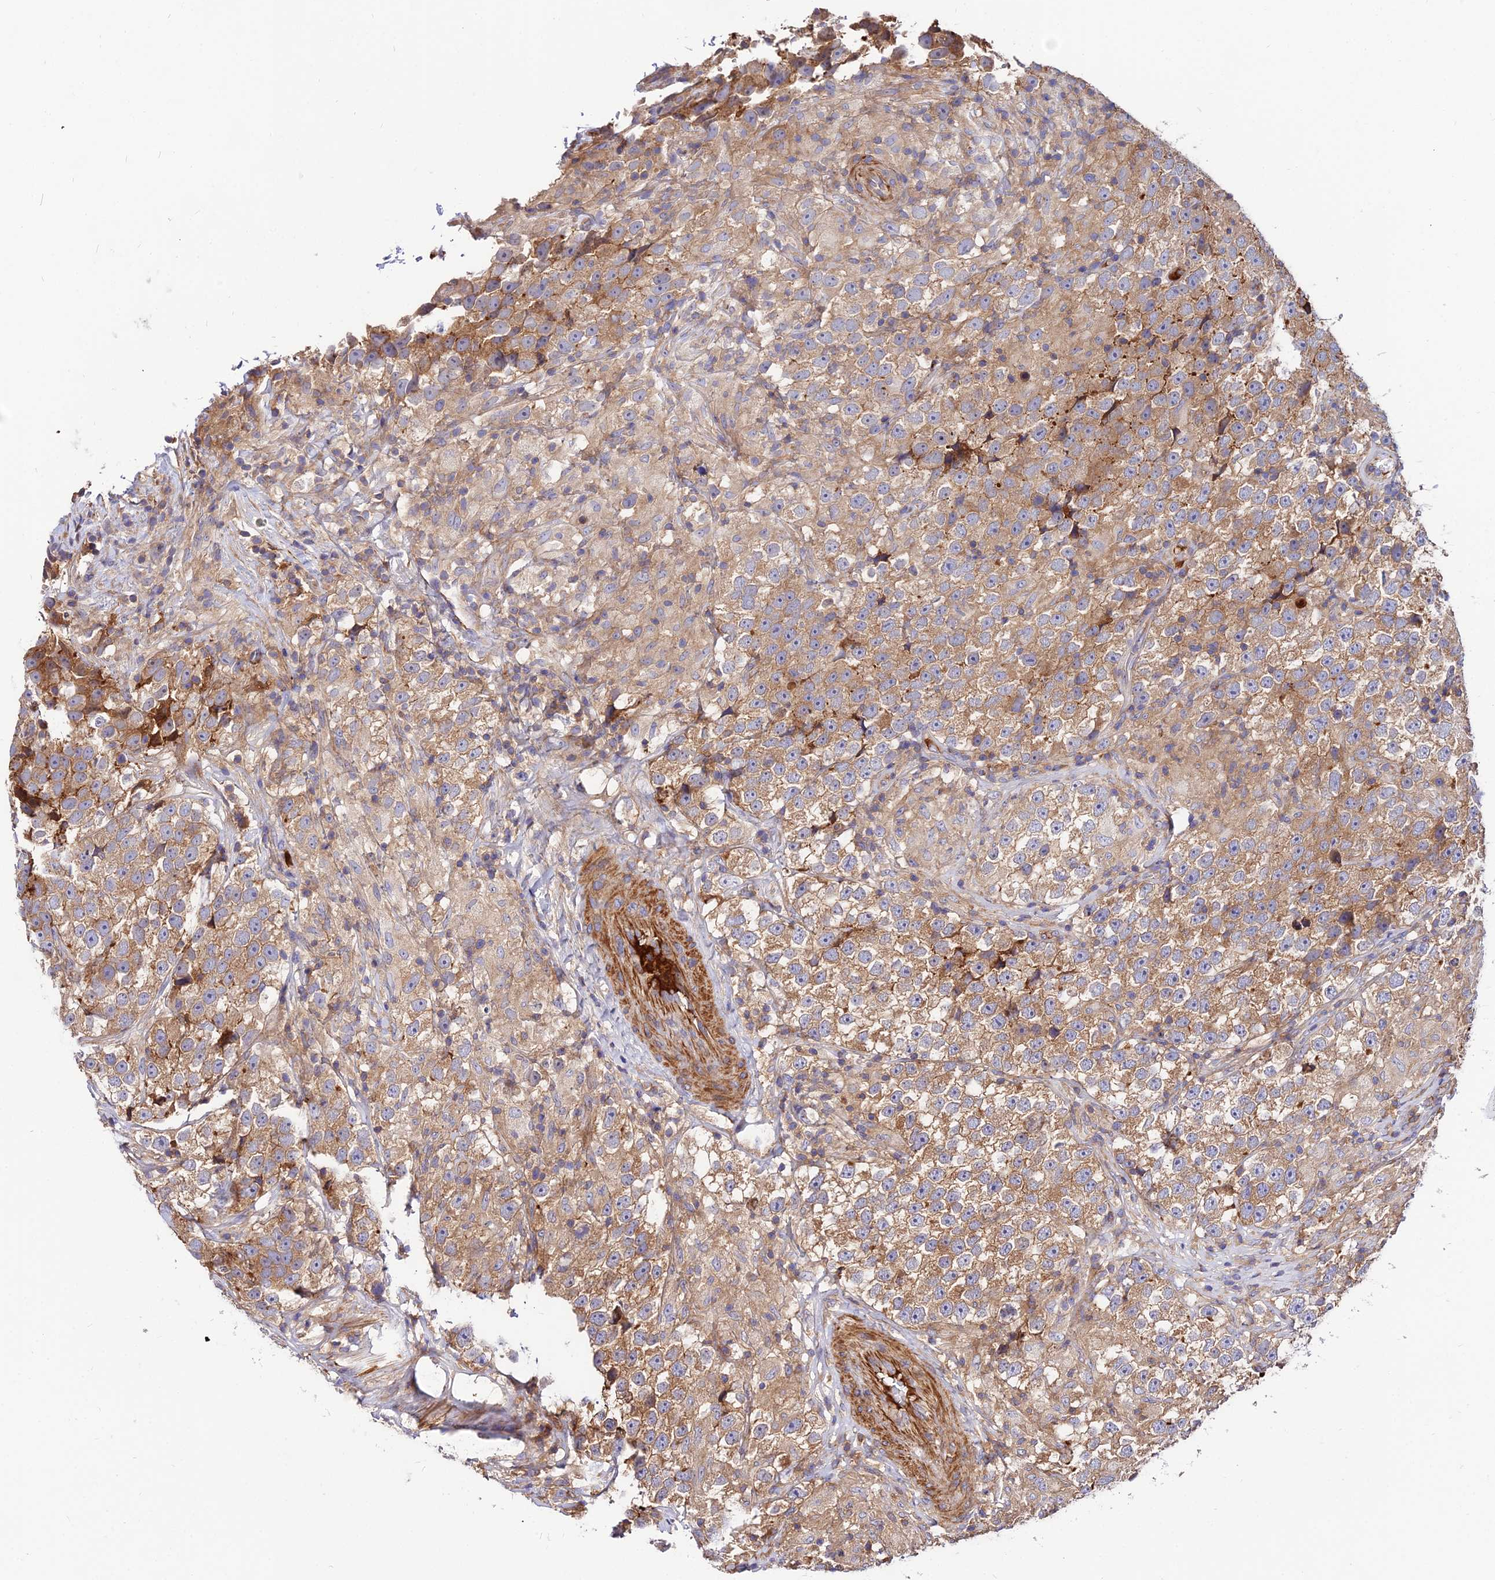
{"staining": {"intensity": "moderate", "quantity": "25%-75%", "location": "cytoplasmic/membranous"}, "tissue": "testis cancer", "cell_type": "Tumor cells", "image_type": "cancer", "snomed": [{"axis": "morphology", "description": "Seminoma, NOS"}, {"axis": "topography", "description": "Testis"}], "caption": "IHC staining of seminoma (testis), which demonstrates medium levels of moderate cytoplasmic/membranous staining in approximately 25%-75% of tumor cells indicating moderate cytoplasmic/membranous protein expression. The staining was performed using DAB (3,3'-diaminobenzidine) (brown) for protein detection and nuclei were counterstained in hematoxylin (blue).", "gene": "PYM1", "patient": {"sex": "male", "age": 46}}